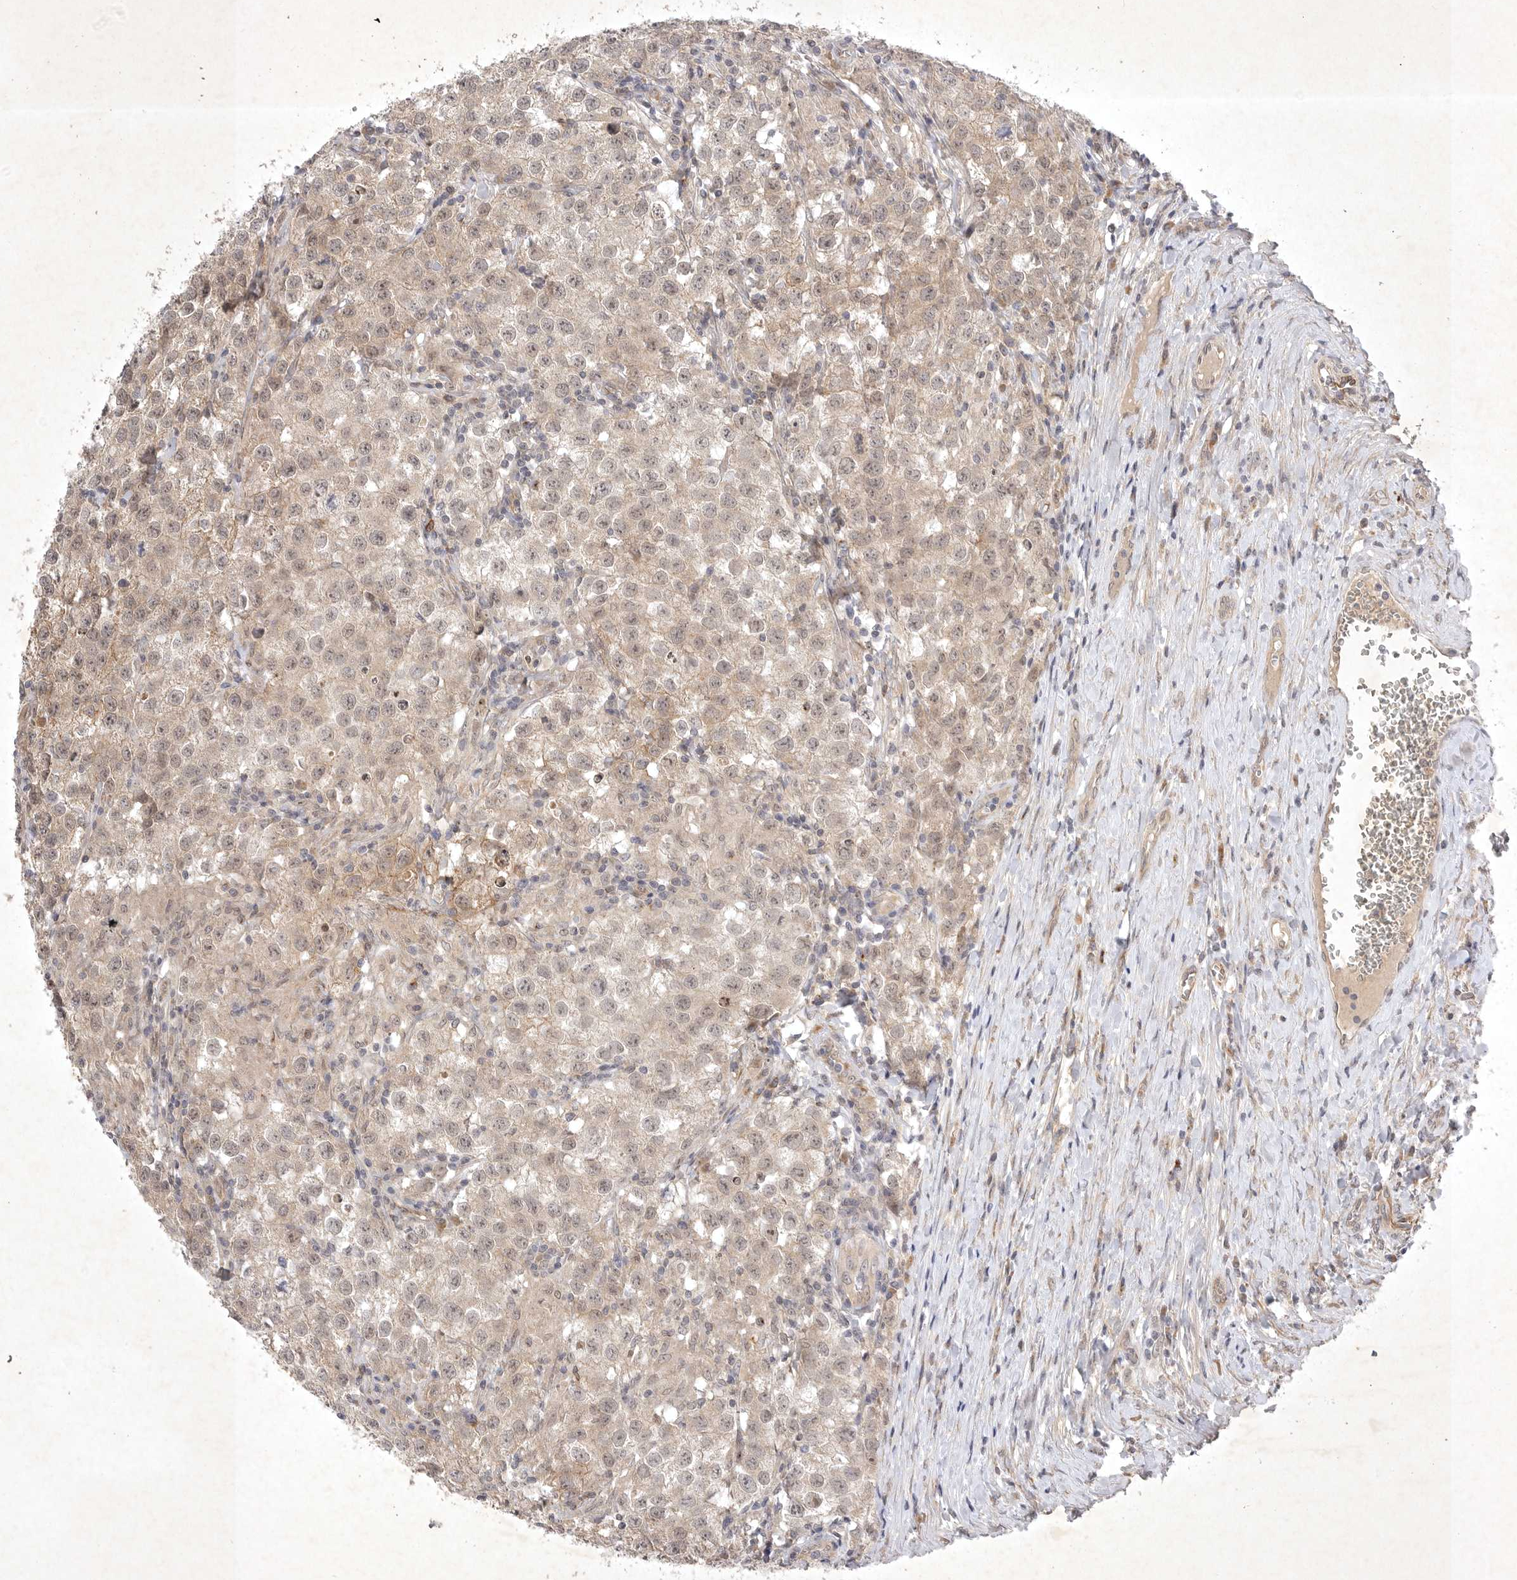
{"staining": {"intensity": "weak", "quantity": "25%-75%", "location": "cytoplasmic/membranous"}, "tissue": "testis cancer", "cell_type": "Tumor cells", "image_type": "cancer", "snomed": [{"axis": "morphology", "description": "Seminoma, NOS"}, {"axis": "morphology", "description": "Carcinoma, Embryonal, NOS"}, {"axis": "topography", "description": "Testis"}], "caption": "The immunohistochemical stain shows weak cytoplasmic/membranous staining in tumor cells of testis cancer (seminoma) tissue. Ihc stains the protein in brown and the nuclei are stained blue.", "gene": "PTPDC1", "patient": {"sex": "male", "age": 43}}